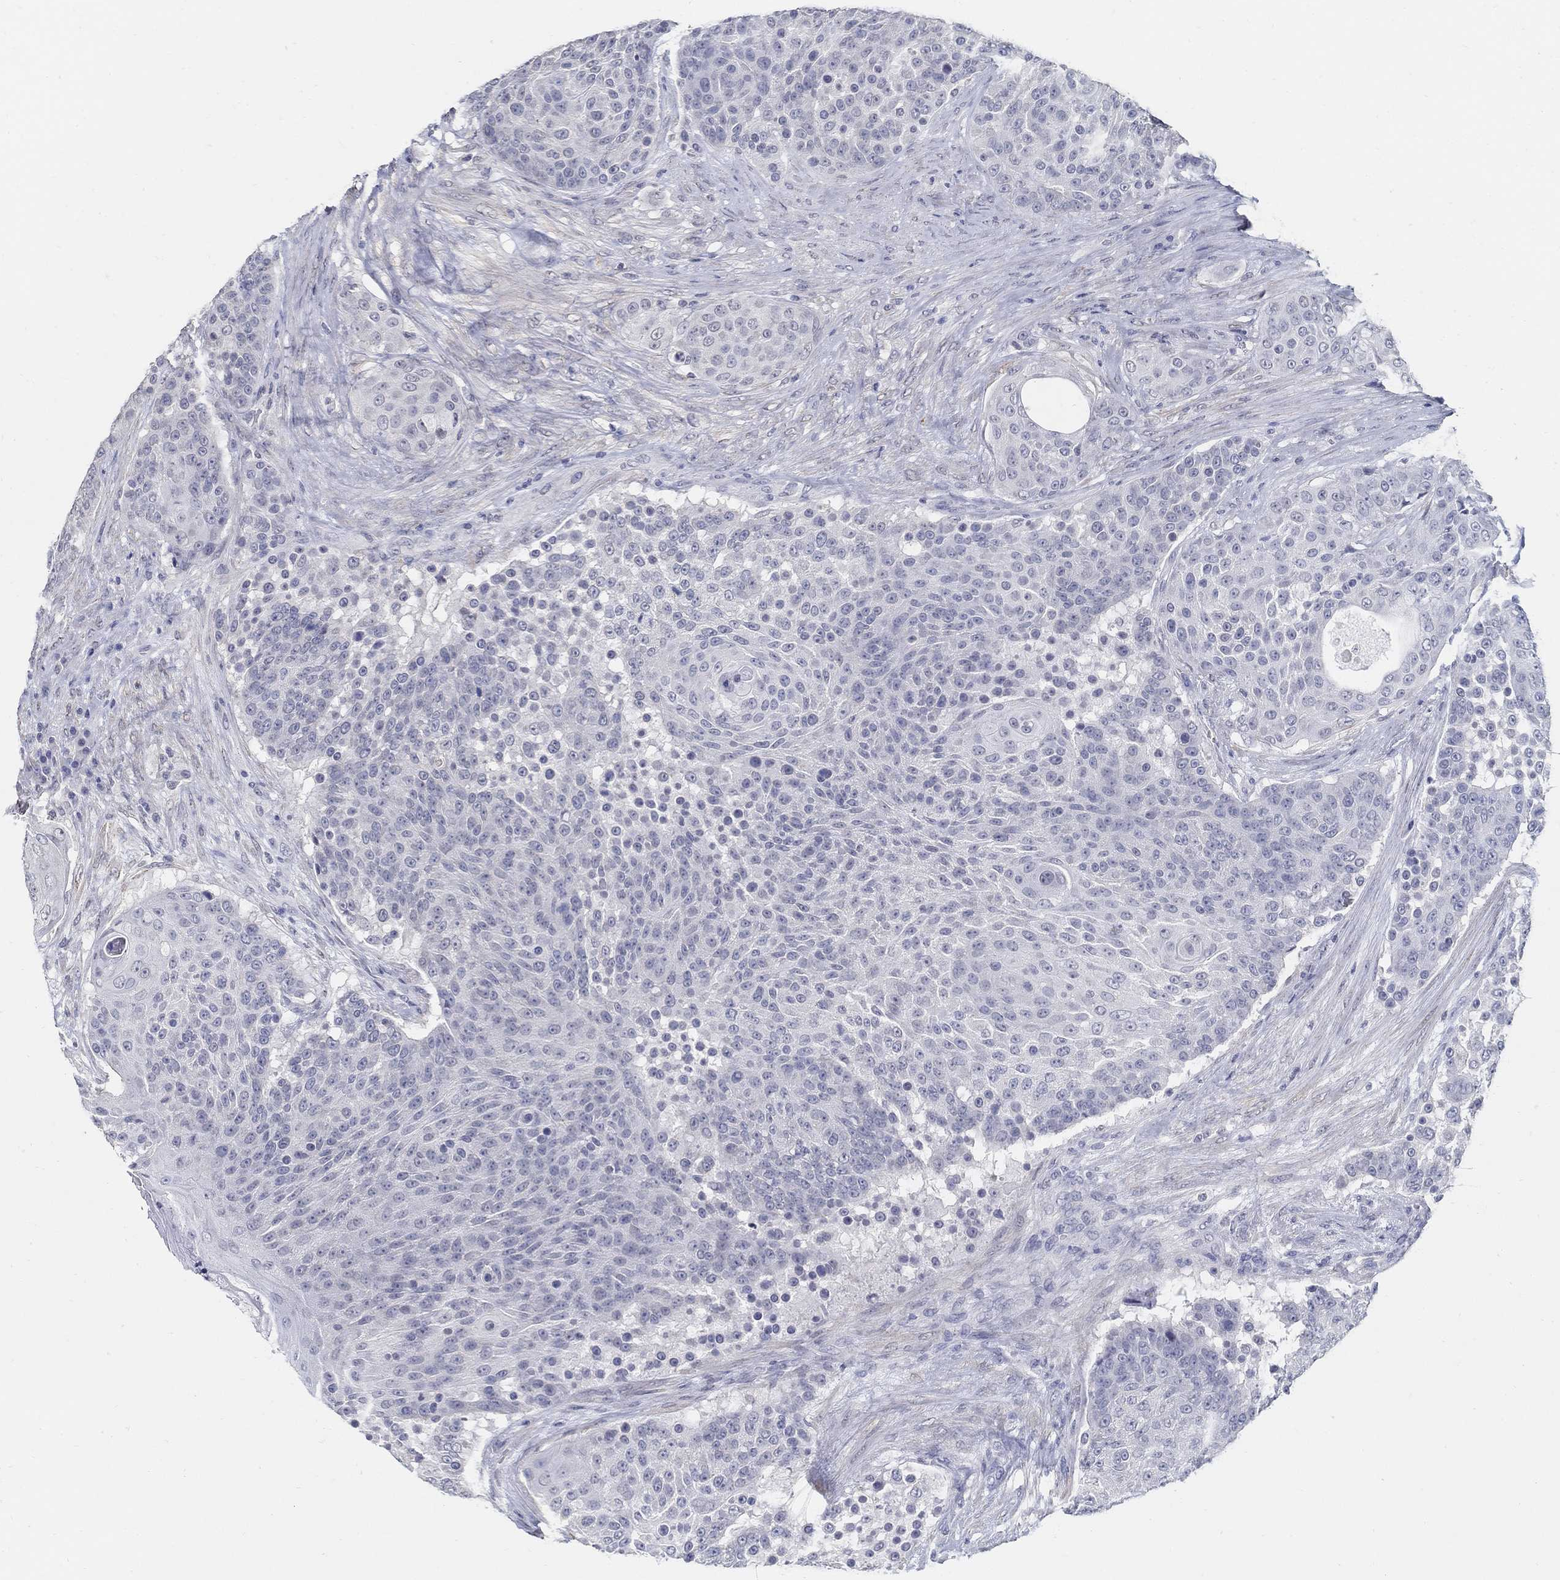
{"staining": {"intensity": "negative", "quantity": "none", "location": "none"}, "tissue": "urothelial cancer", "cell_type": "Tumor cells", "image_type": "cancer", "snomed": [{"axis": "morphology", "description": "Urothelial carcinoma, High grade"}, {"axis": "topography", "description": "Urinary bladder"}], "caption": "Tumor cells are negative for protein expression in human urothelial cancer.", "gene": "USP29", "patient": {"sex": "female", "age": 63}}